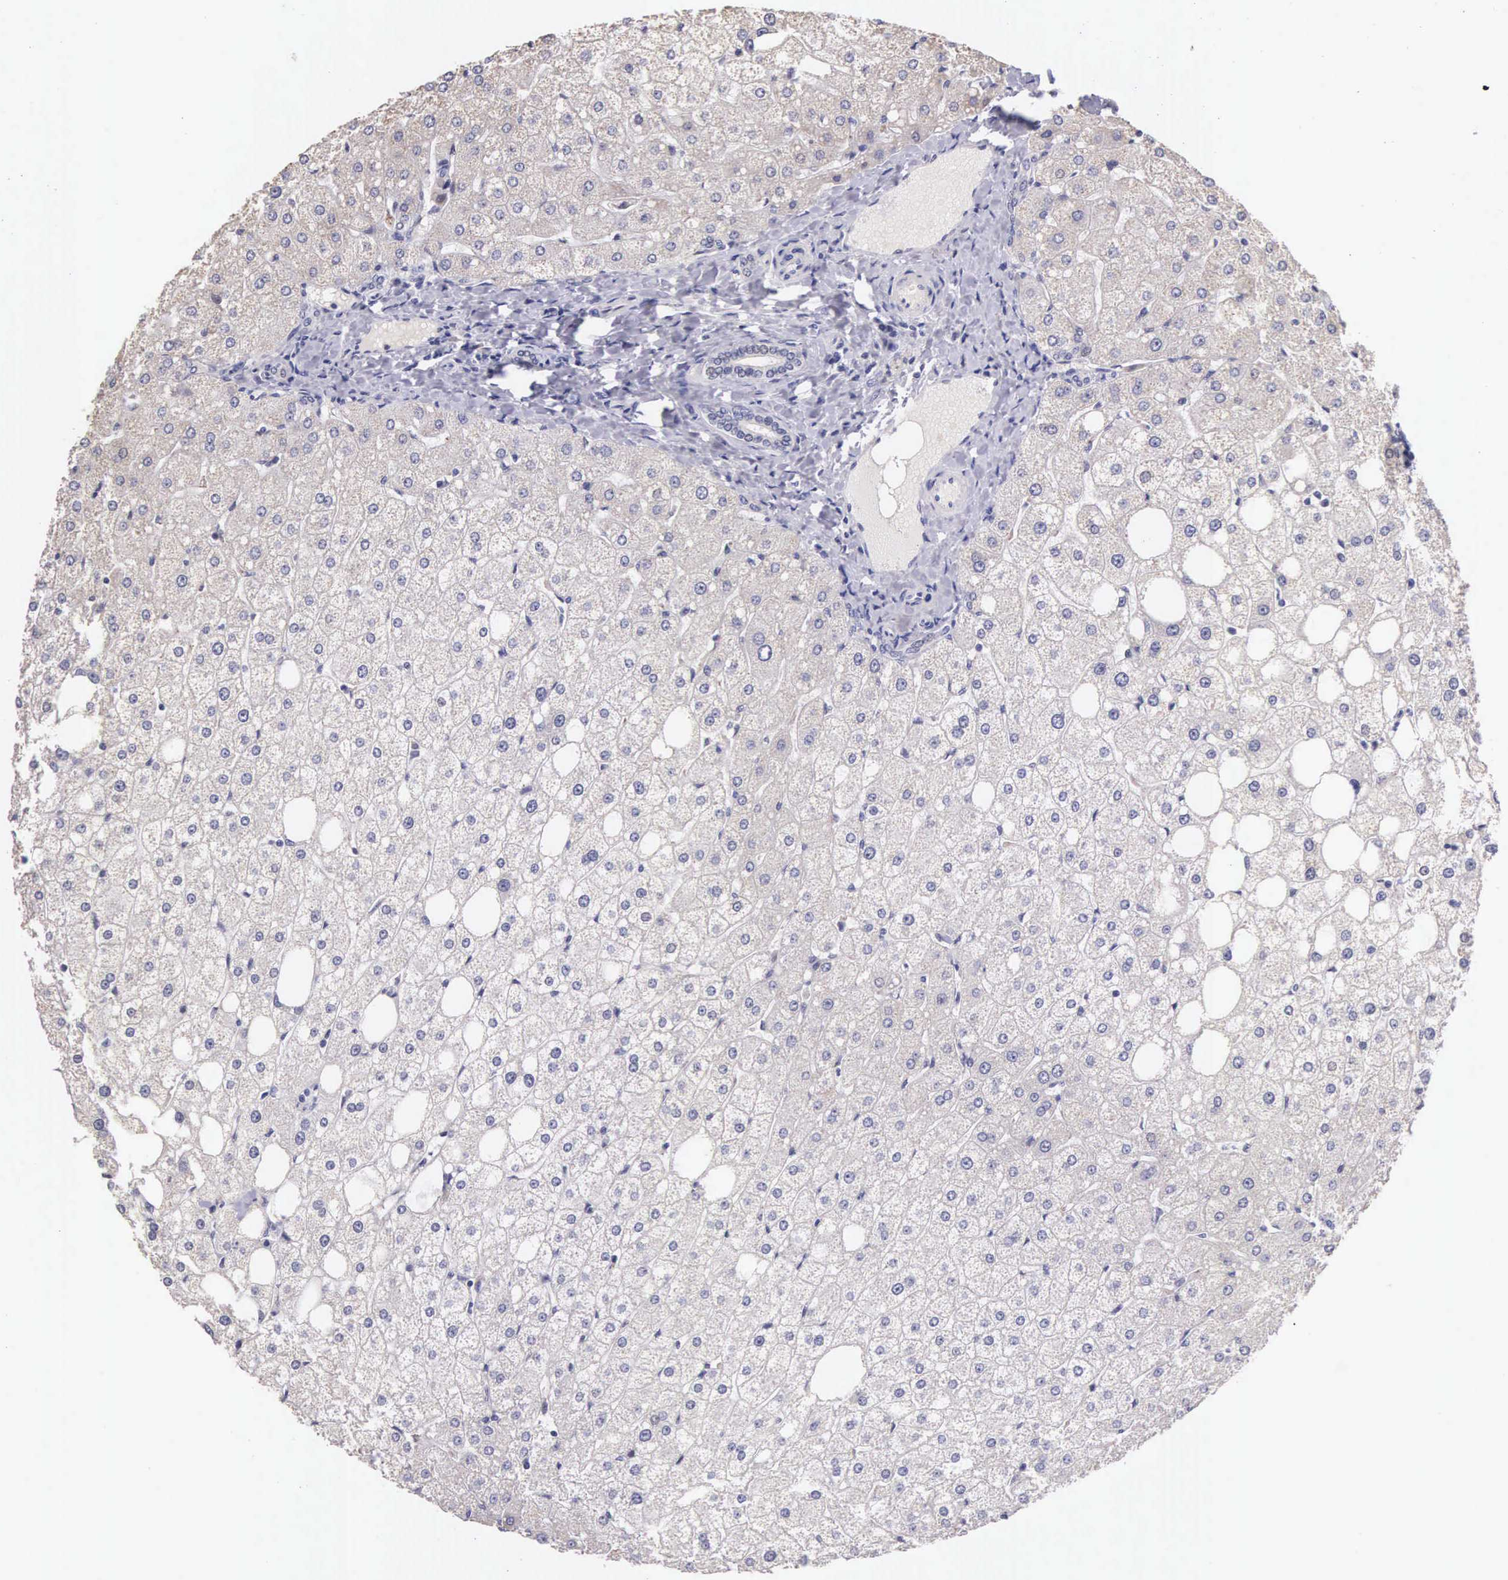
{"staining": {"intensity": "negative", "quantity": "none", "location": "none"}, "tissue": "liver", "cell_type": "Cholangiocytes", "image_type": "normal", "snomed": [{"axis": "morphology", "description": "Normal tissue, NOS"}, {"axis": "topography", "description": "Liver"}], "caption": "Immunohistochemical staining of benign liver reveals no significant staining in cholangiocytes.", "gene": "HMGXB4", "patient": {"sex": "male", "age": 35}}